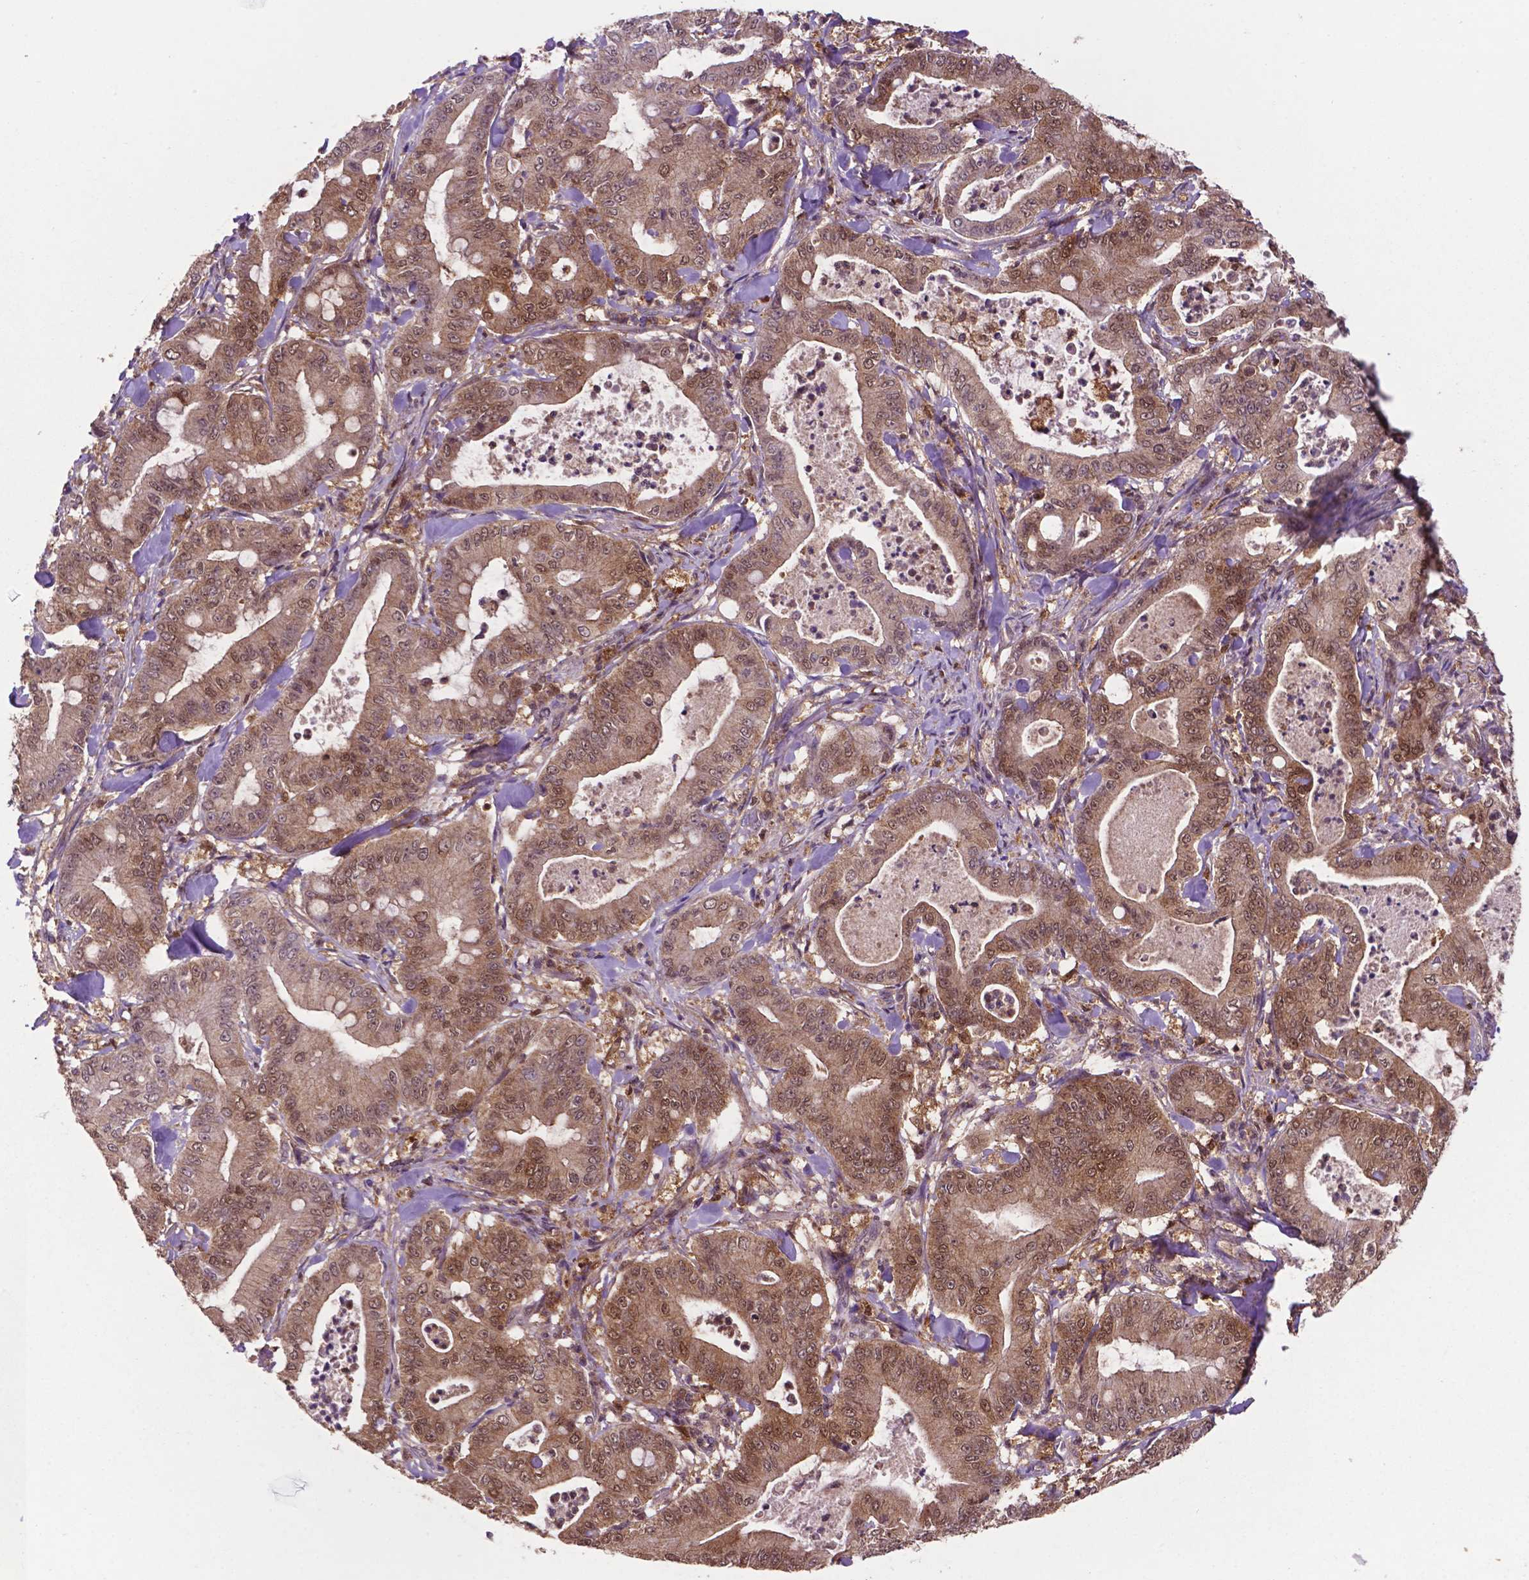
{"staining": {"intensity": "moderate", "quantity": ">75%", "location": "cytoplasmic/membranous,nuclear"}, "tissue": "pancreatic cancer", "cell_type": "Tumor cells", "image_type": "cancer", "snomed": [{"axis": "morphology", "description": "Adenocarcinoma, NOS"}, {"axis": "topography", "description": "Pancreas"}], "caption": "A photomicrograph of human pancreatic cancer (adenocarcinoma) stained for a protein exhibits moderate cytoplasmic/membranous and nuclear brown staining in tumor cells. (Stains: DAB in brown, nuclei in blue, Microscopy: brightfield microscopy at high magnification).", "gene": "UBE2L6", "patient": {"sex": "male", "age": 71}}